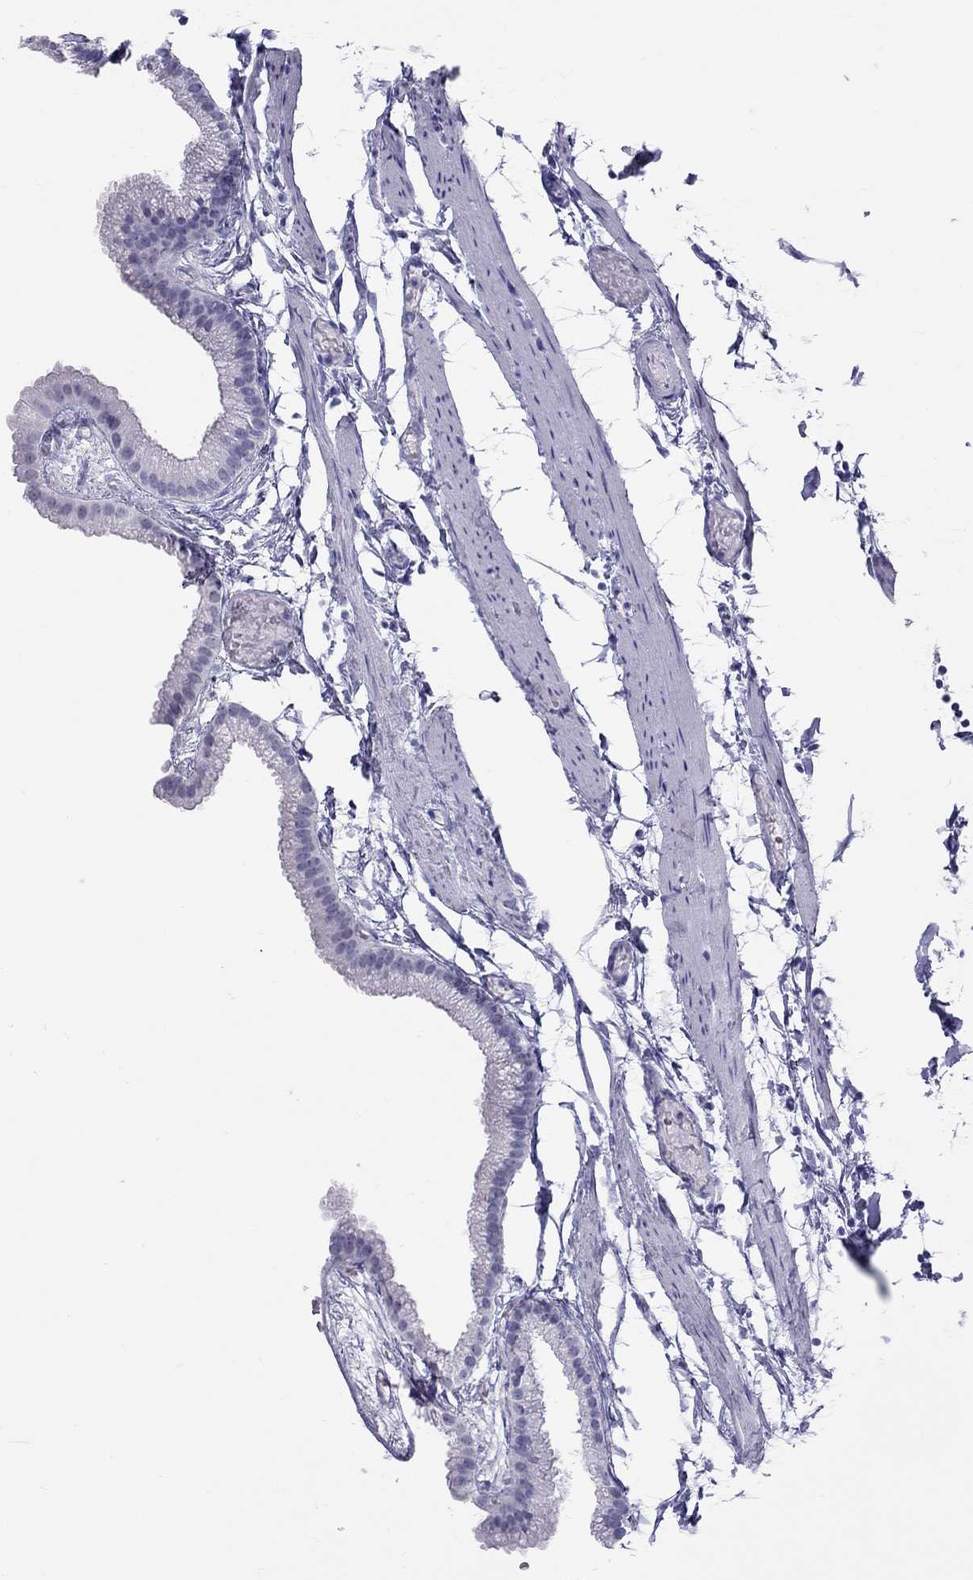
{"staining": {"intensity": "negative", "quantity": "none", "location": "none"}, "tissue": "gallbladder", "cell_type": "Glandular cells", "image_type": "normal", "snomed": [{"axis": "morphology", "description": "Normal tissue, NOS"}, {"axis": "topography", "description": "Gallbladder"}], "caption": "Glandular cells show no significant protein positivity in unremarkable gallbladder. (Stains: DAB immunohistochemistry (IHC) with hematoxylin counter stain, Microscopy: brightfield microscopy at high magnification).", "gene": "LYAR", "patient": {"sex": "female", "age": 45}}